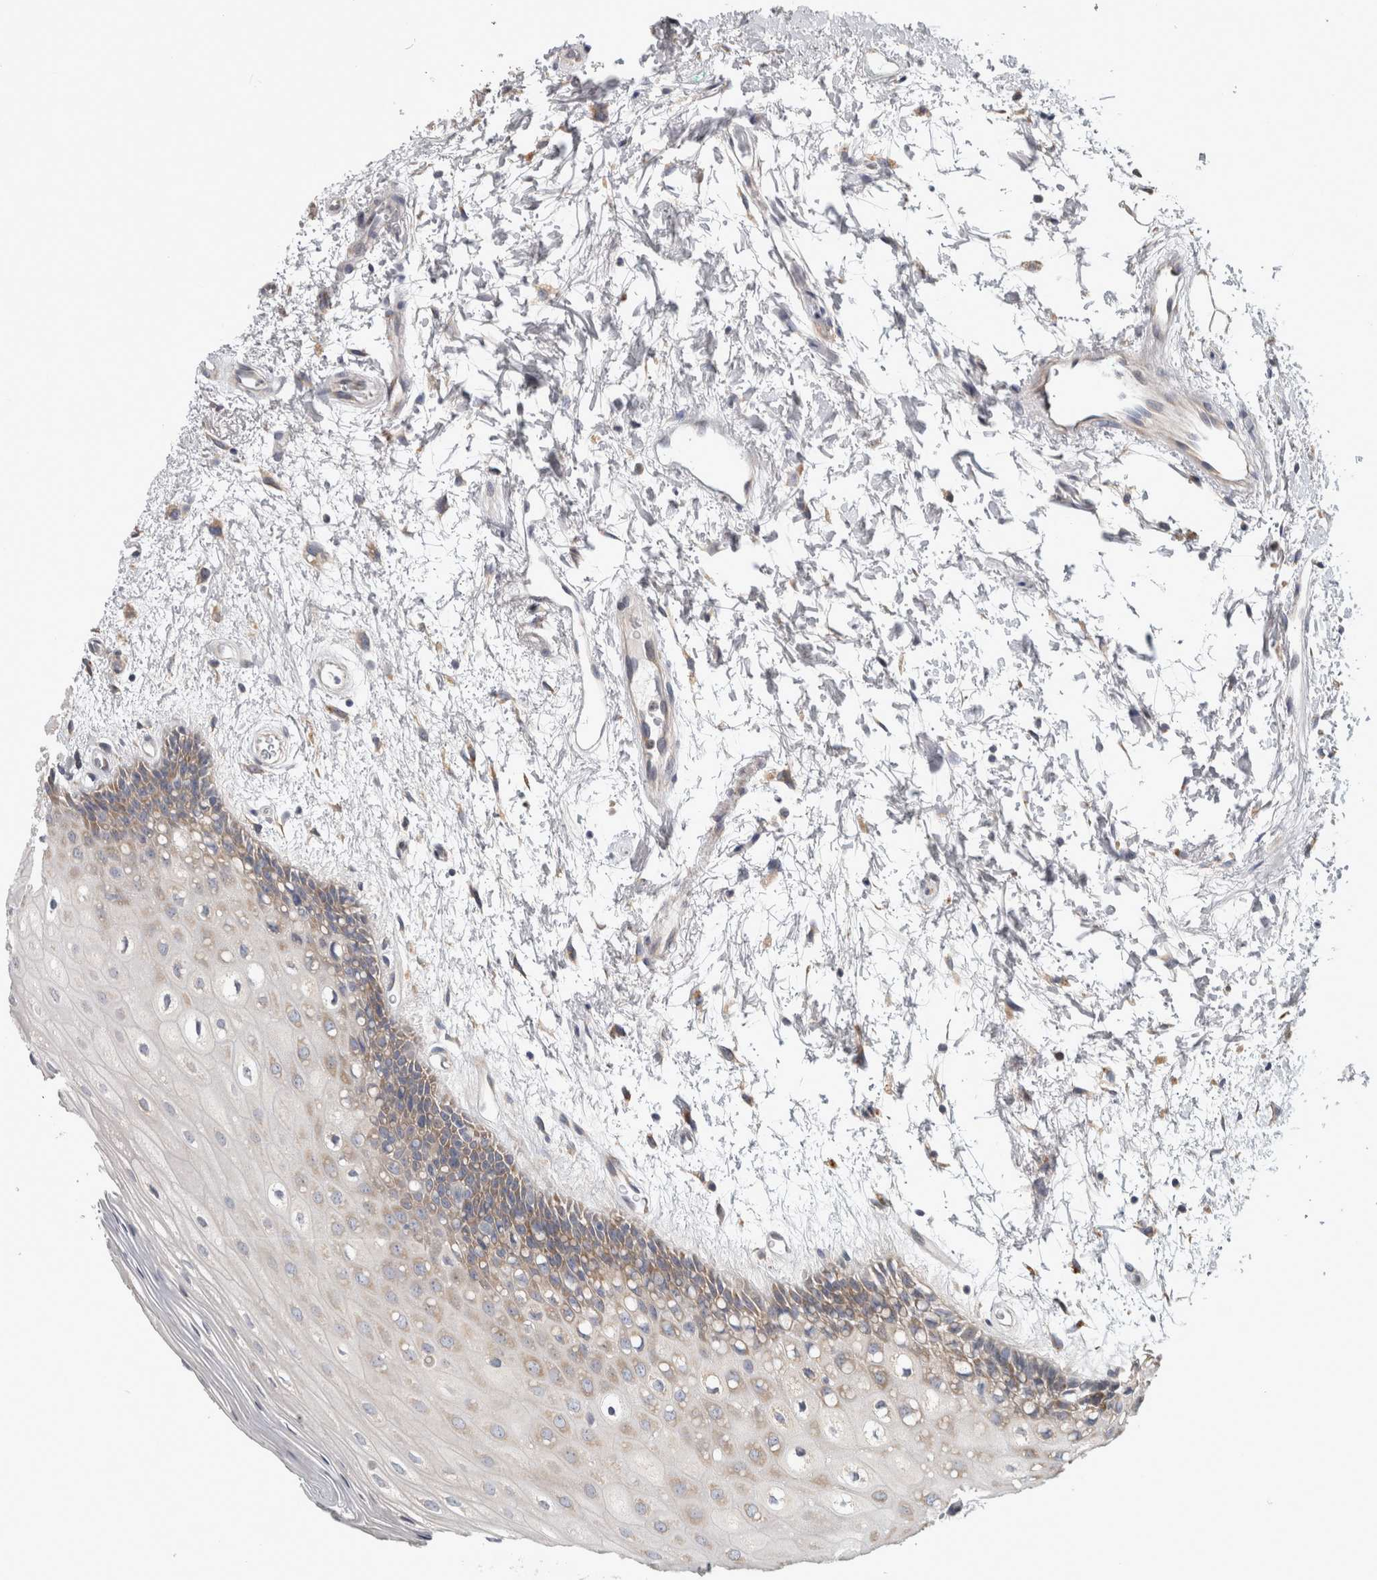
{"staining": {"intensity": "weak", "quantity": "25%-75%", "location": "cytoplasmic/membranous"}, "tissue": "oral mucosa", "cell_type": "Squamous epithelial cells", "image_type": "normal", "snomed": [{"axis": "morphology", "description": "Normal tissue, NOS"}, {"axis": "topography", "description": "Skeletal muscle"}, {"axis": "topography", "description": "Oral tissue"}, {"axis": "topography", "description": "Peripheral nerve tissue"}], "caption": "High-magnification brightfield microscopy of unremarkable oral mucosa stained with DAB (3,3'-diaminobenzidine) (brown) and counterstained with hematoxylin (blue). squamous epithelial cells exhibit weak cytoplasmic/membranous expression is identified in about25%-75% of cells. (DAB (3,3'-diaminobenzidine) IHC with brightfield microscopy, high magnification).", "gene": "ATXN2", "patient": {"sex": "female", "age": 84}}